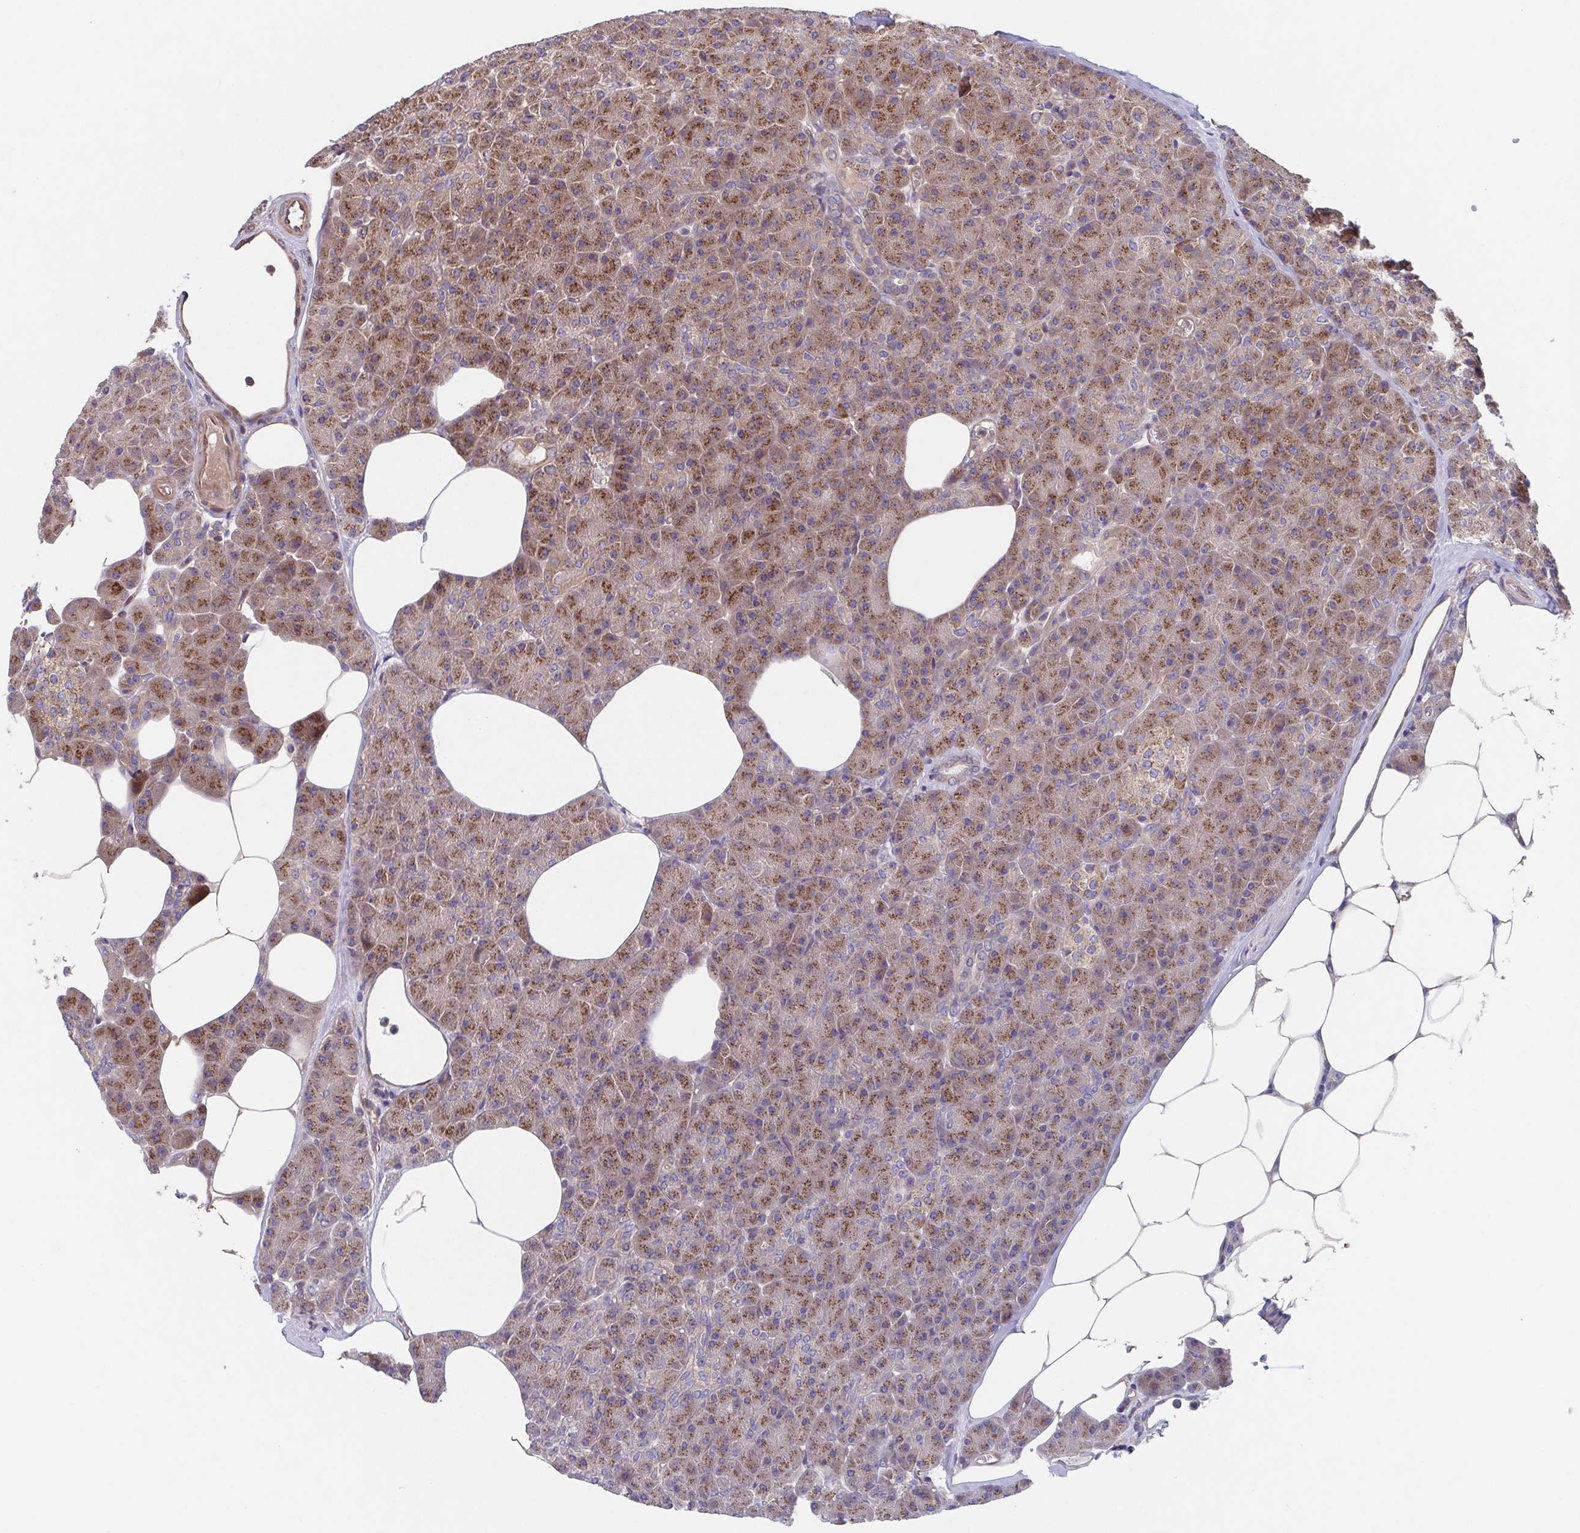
{"staining": {"intensity": "moderate", "quantity": ">75%", "location": "cytoplasmic/membranous"}, "tissue": "pancreas", "cell_type": "Exocrine glandular cells", "image_type": "normal", "snomed": [{"axis": "morphology", "description": "Normal tissue, NOS"}, {"axis": "topography", "description": "Pancreas"}], "caption": "Unremarkable pancreas demonstrates moderate cytoplasmic/membranous positivity in about >75% of exocrine glandular cells, visualized by immunohistochemistry. (brown staining indicates protein expression, while blue staining denotes nuclei).", "gene": "COPB1", "patient": {"sex": "female", "age": 45}}